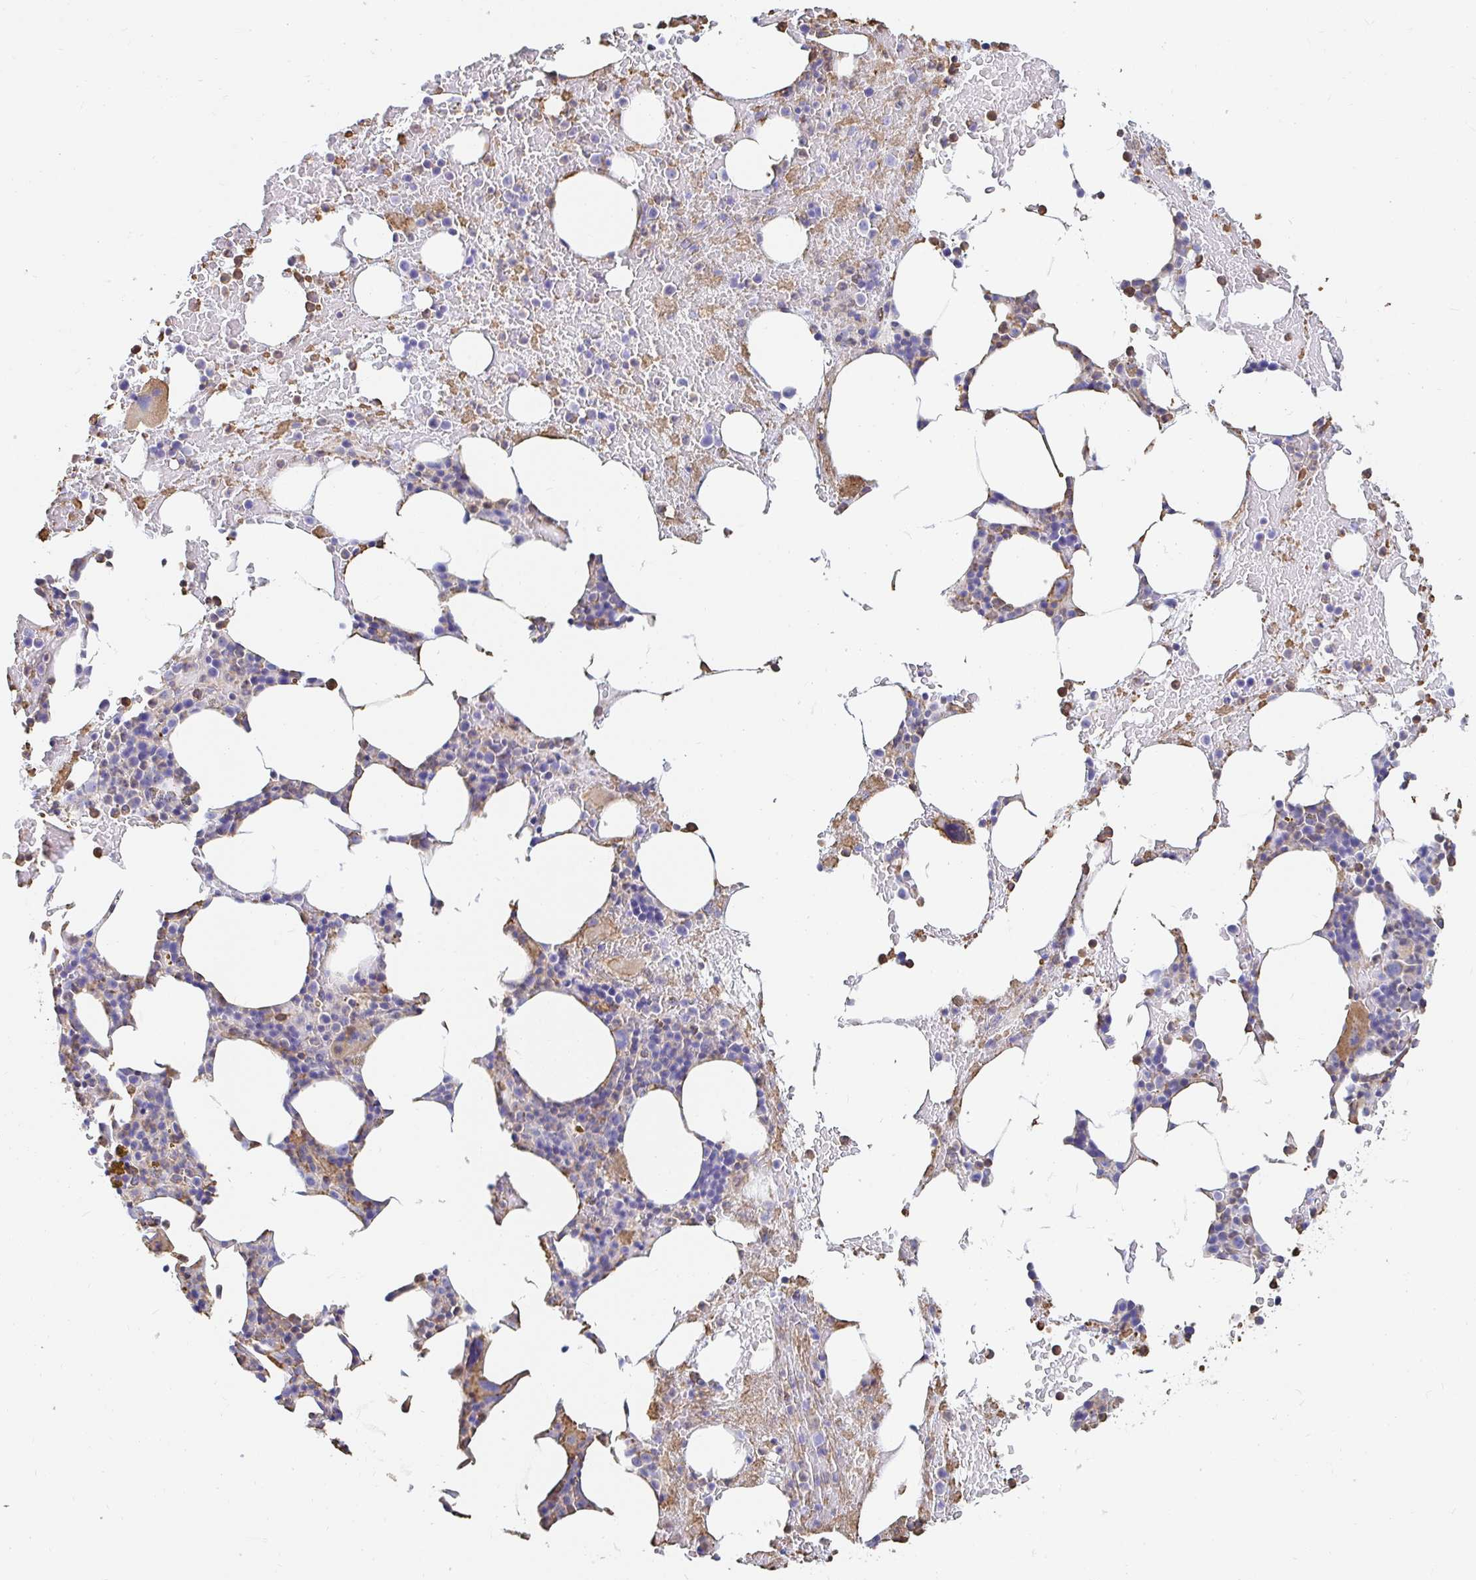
{"staining": {"intensity": "moderate", "quantity": "<25%", "location": "cytoplasmic/membranous"}, "tissue": "bone marrow", "cell_type": "Hematopoietic cells", "image_type": "normal", "snomed": [{"axis": "morphology", "description": "Normal tissue, NOS"}, {"axis": "topography", "description": "Bone marrow"}], "caption": "Protein analysis of benign bone marrow displays moderate cytoplasmic/membranous expression in approximately <25% of hematopoietic cells.", "gene": "PTPN14", "patient": {"sex": "female", "age": 62}}